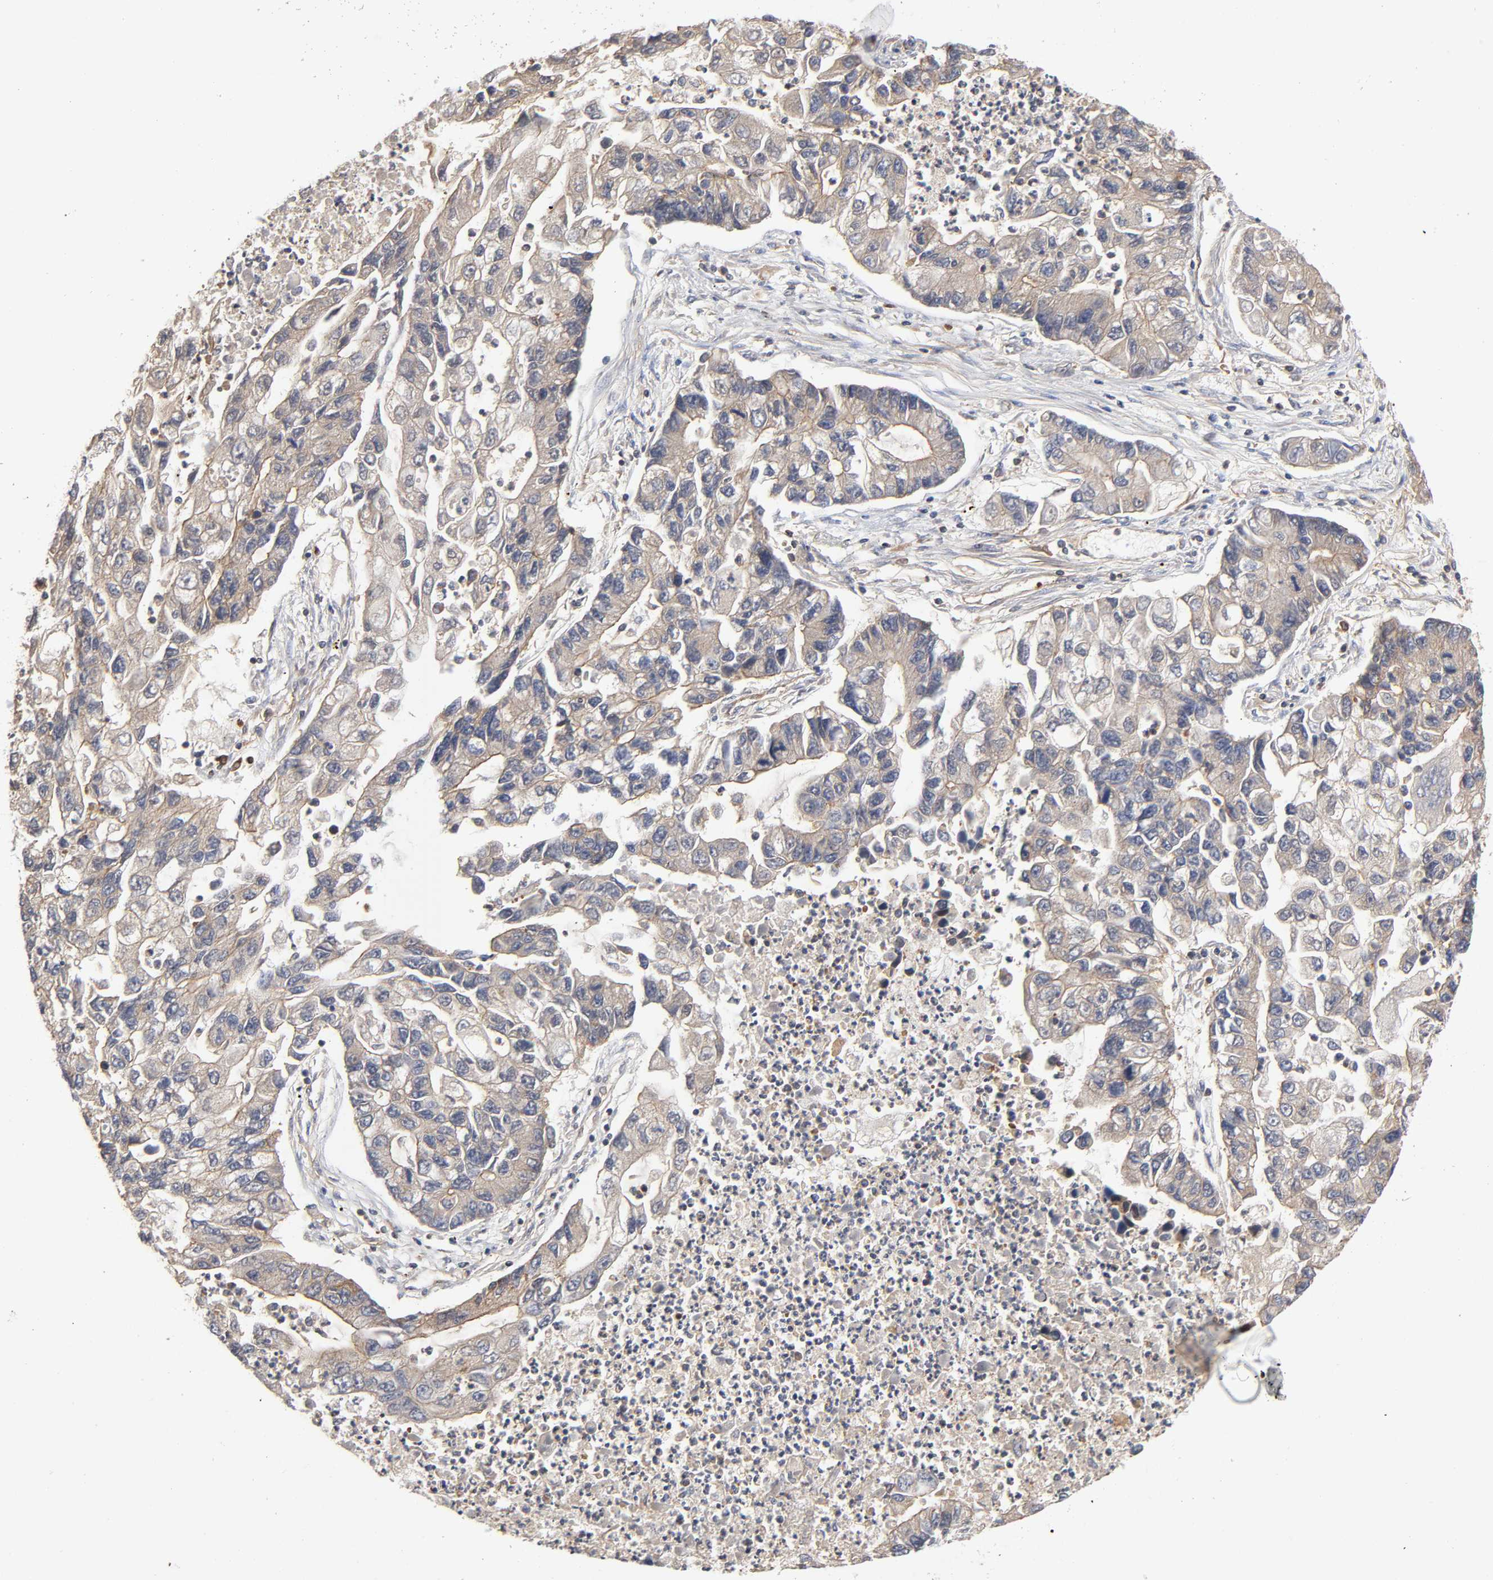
{"staining": {"intensity": "weak", "quantity": "25%-75%", "location": "cytoplasmic/membranous"}, "tissue": "lung cancer", "cell_type": "Tumor cells", "image_type": "cancer", "snomed": [{"axis": "morphology", "description": "Adenocarcinoma, NOS"}, {"axis": "topography", "description": "Lung"}], "caption": "Lung cancer (adenocarcinoma) stained with a brown dye shows weak cytoplasmic/membranous positive staining in approximately 25%-75% of tumor cells.", "gene": "LAMTOR2", "patient": {"sex": "female", "age": 51}}